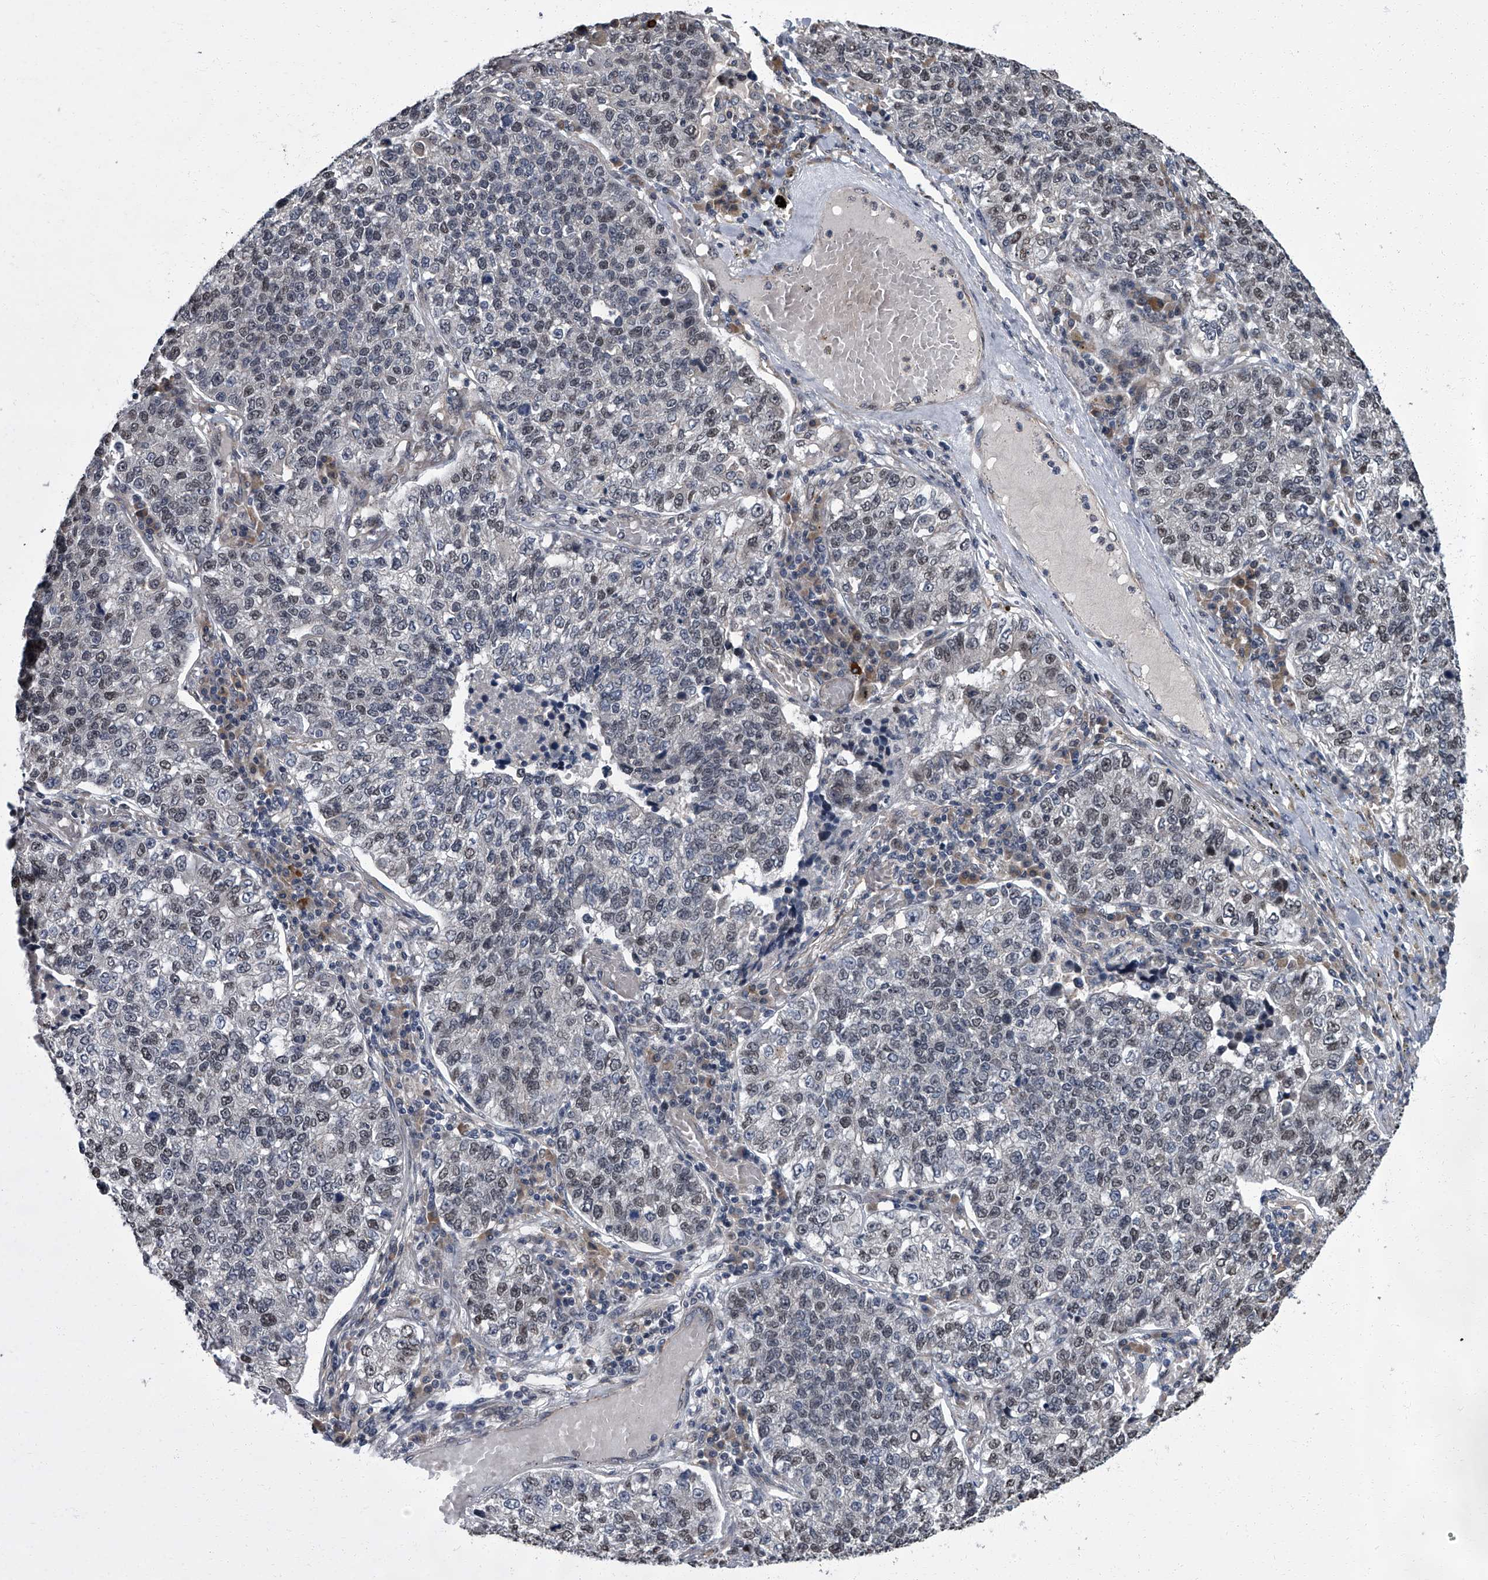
{"staining": {"intensity": "weak", "quantity": "<25%", "location": "nuclear"}, "tissue": "lung cancer", "cell_type": "Tumor cells", "image_type": "cancer", "snomed": [{"axis": "morphology", "description": "Adenocarcinoma, NOS"}, {"axis": "topography", "description": "Lung"}], "caption": "Tumor cells are negative for protein expression in human lung adenocarcinoma. (Stains: DAB immunohistochemistry (IHC) with hematoxylin counter stain, Microscopy: brightfield microscopy at high magnification).", "gene": "ZNF274", "patient": {"sex": "male", "age": 49}}